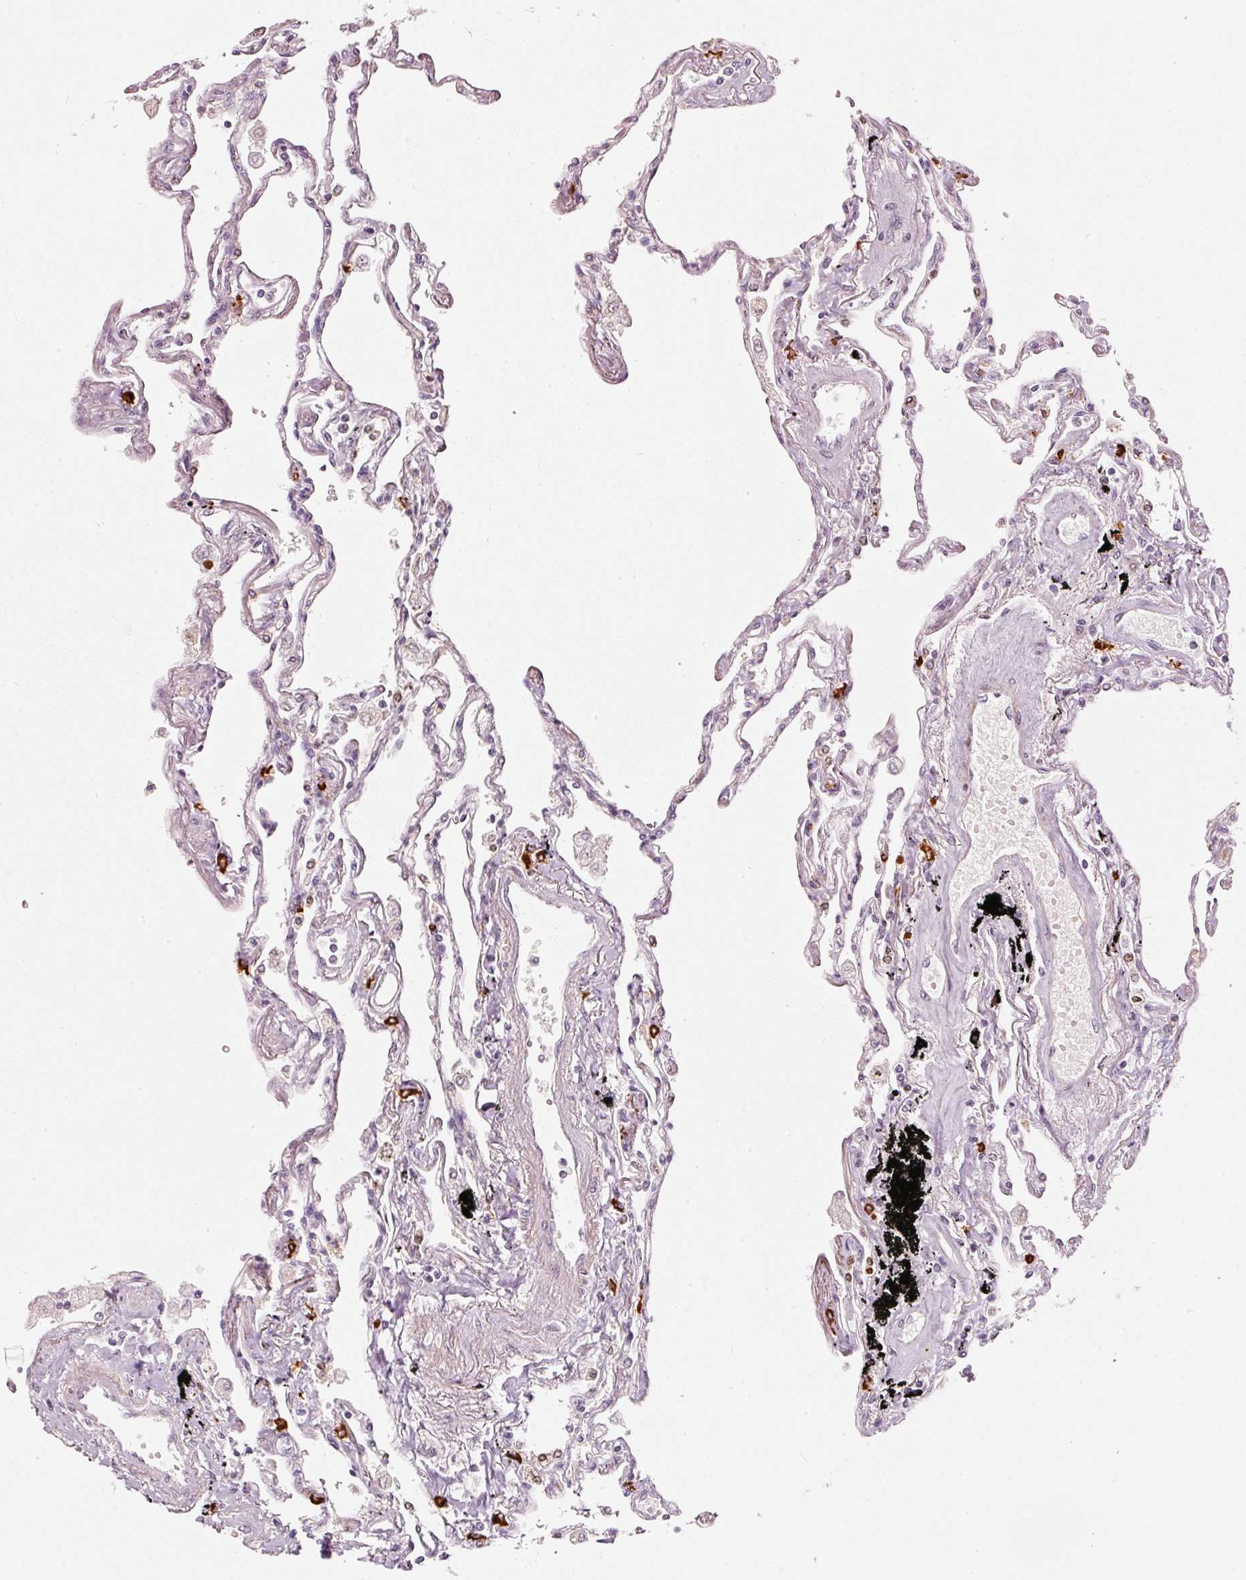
{"staining": {"intensity": "moderate", "quantity": "25%-75%", "location": "nuclear"}, "tissue": "lung", "cell_type": "Alveolar cells", "image_type": "normal", "snomed": [{"axis": "morphology", "description": "Normal tissue, NOS"}, {"axis": "topography", "description": "Lung"}], "caption": "Protein expression analysis of normal human lung reveals moderate nuclear positivity in approximately 25%-75% of alveolar cells.", "gene": "MXRA8", "patient": {"sex": "female", "age": 67}}